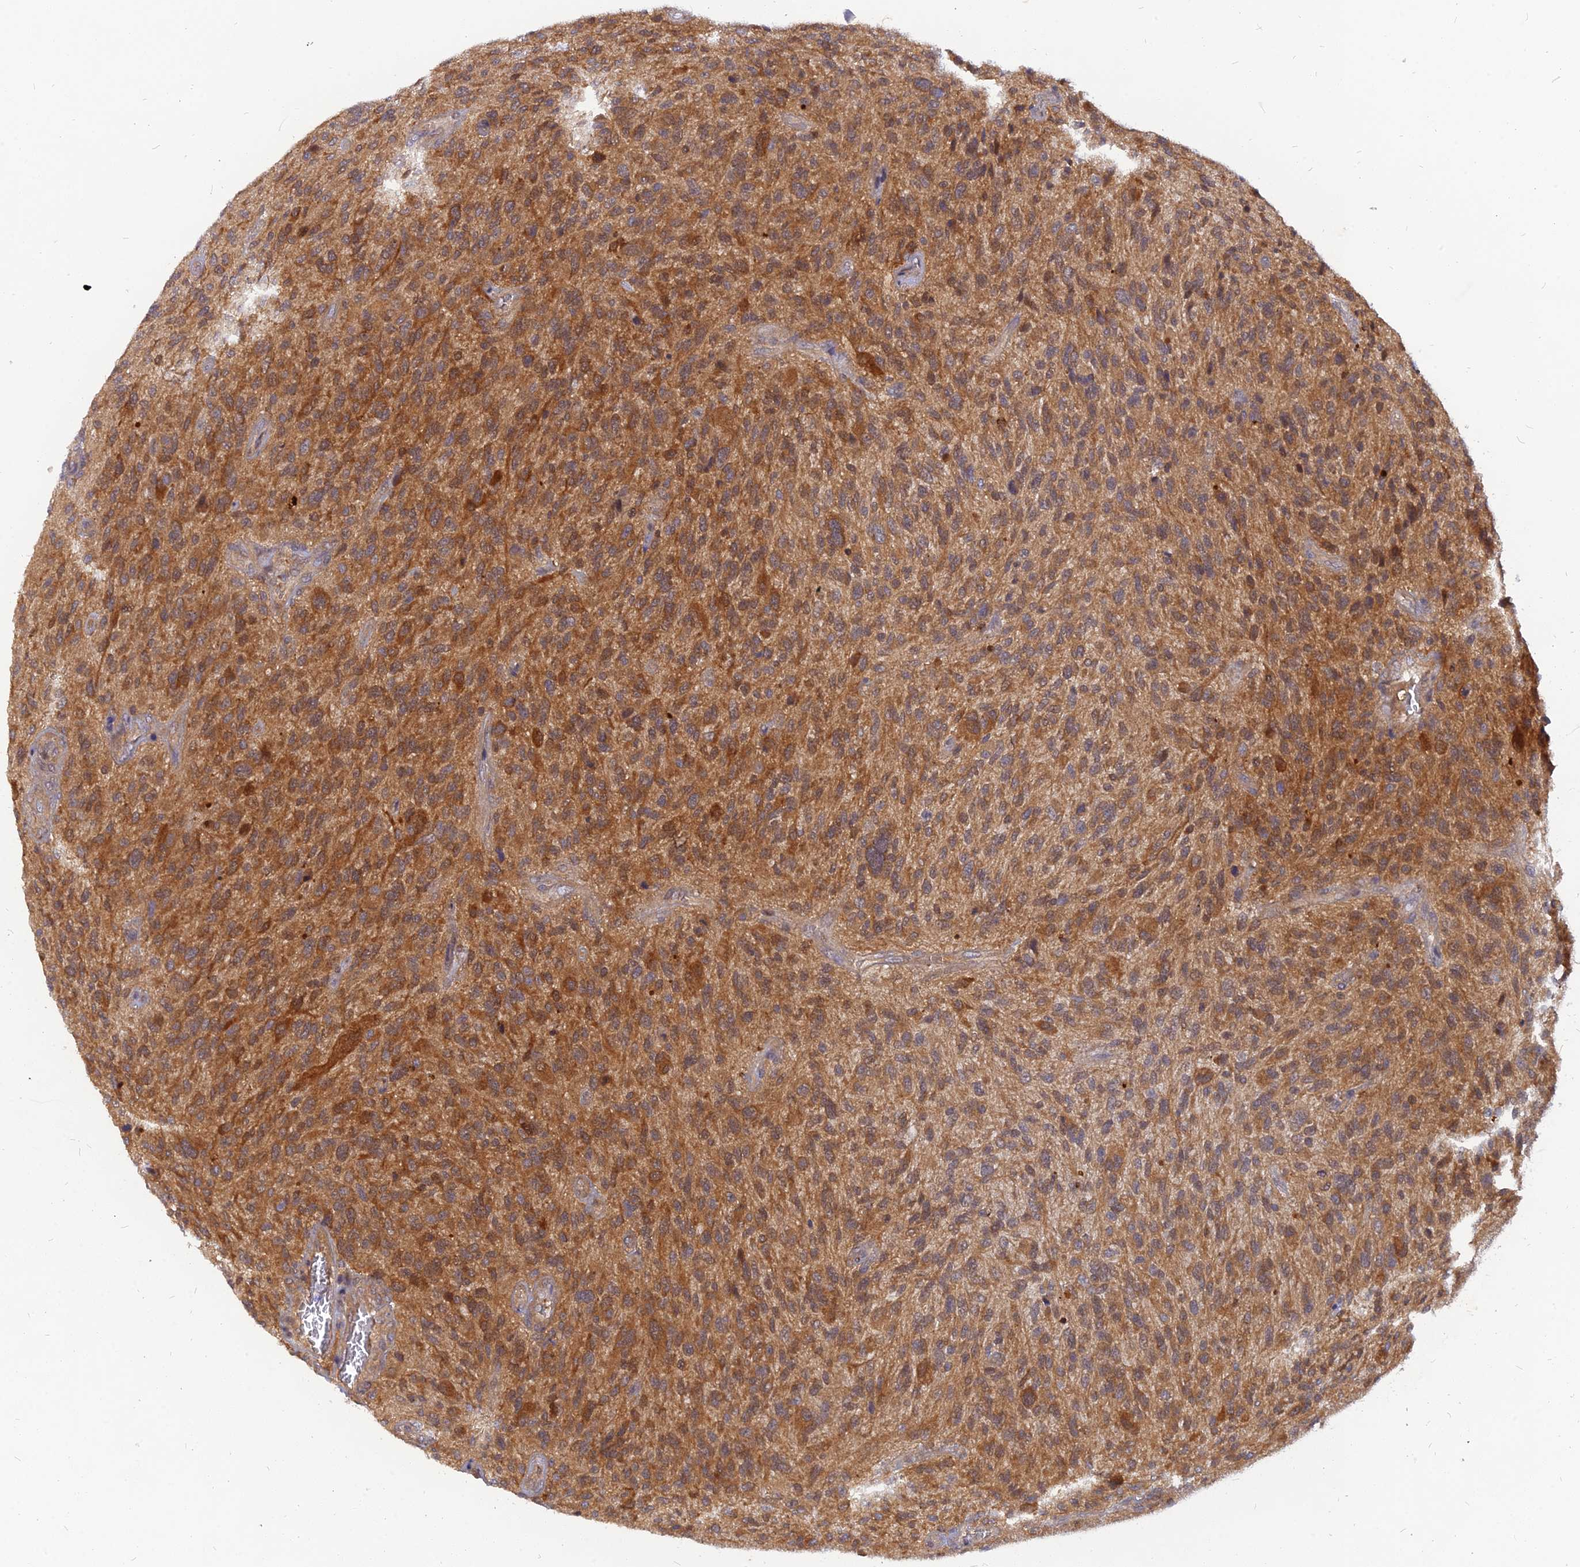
{"staining": {"intensity": "strong", "quantity": ">75%", "location": "cytoplasmic/membranous"}, "tissue": "glioma", "cell_type": "Tumor cells", "image_type": "cancer", "snomed": [{"axis": "morphology", "description": "Glioma, malignant, High grade"}, {"axis": "topography", "description": "Brain"}], "caption": "Glioma stained with a brown dye reveals strong cytoplasmic/membranous positive staining in about >75% of tumor cells.", "gene": "ARL2BP", "patient": {"sex": "male", "age": 47}}